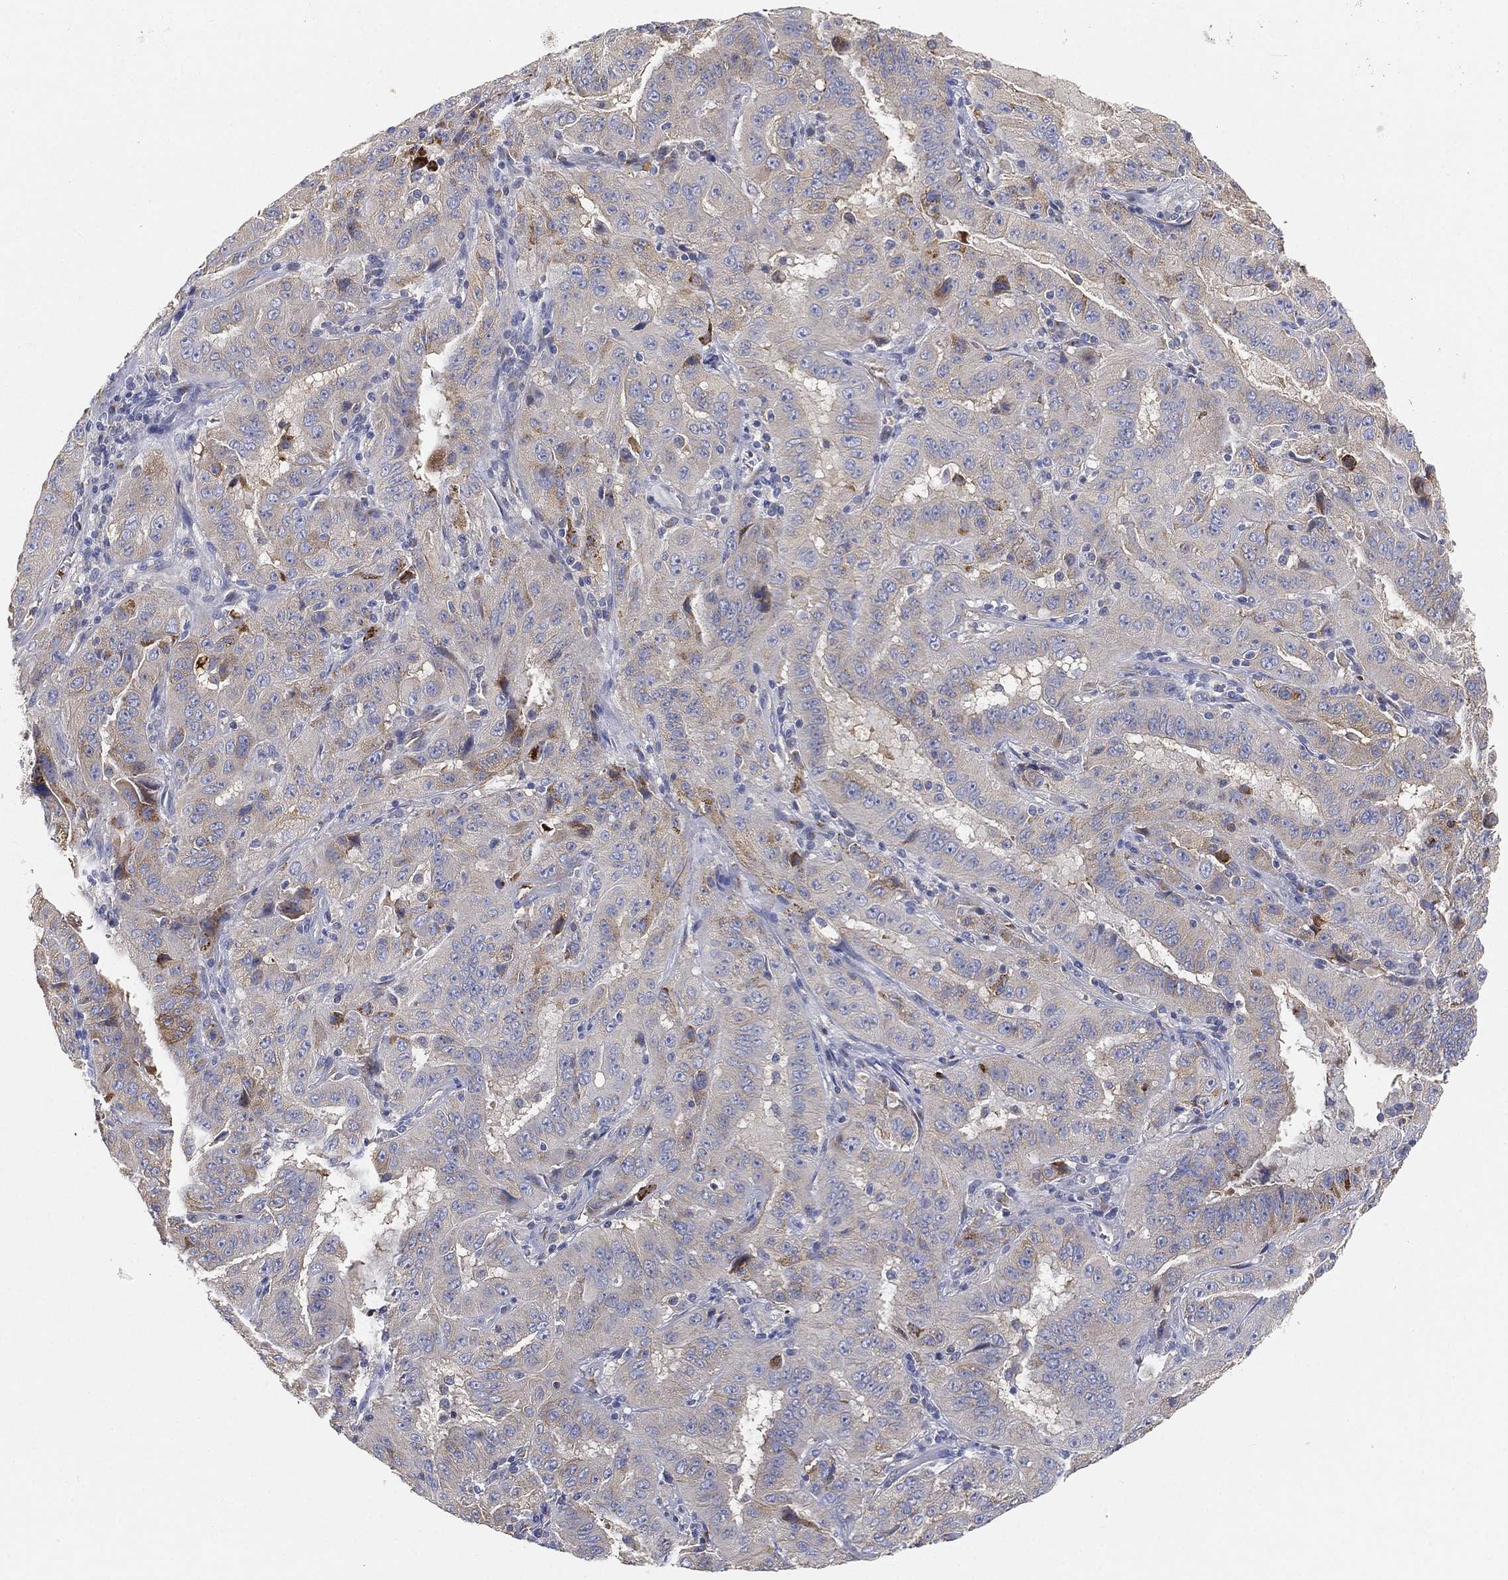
{"staining": {"intensity": "moderate", "quantity": "<25%", "location": "cytoplasmic/membranous"}, "tissue": "pancreatic cancer", "cell_type": "Tumor cells", "image_type": "cancer", "snomed": [{"axis": "morphology", "description": "Adenocarcinoma, NOS"}, {"axis": "topography", "description": "Pancreas"}], "caption": "This photomicrograph reveals immunohistochemistry staining of human pancreatic adenocarcinoma, with low moderate cytoplasmic/membranous positivity in about <25% of tumor cells.", "gene": "TMEM25", "patient": {"sex": "male", "age": 63}}